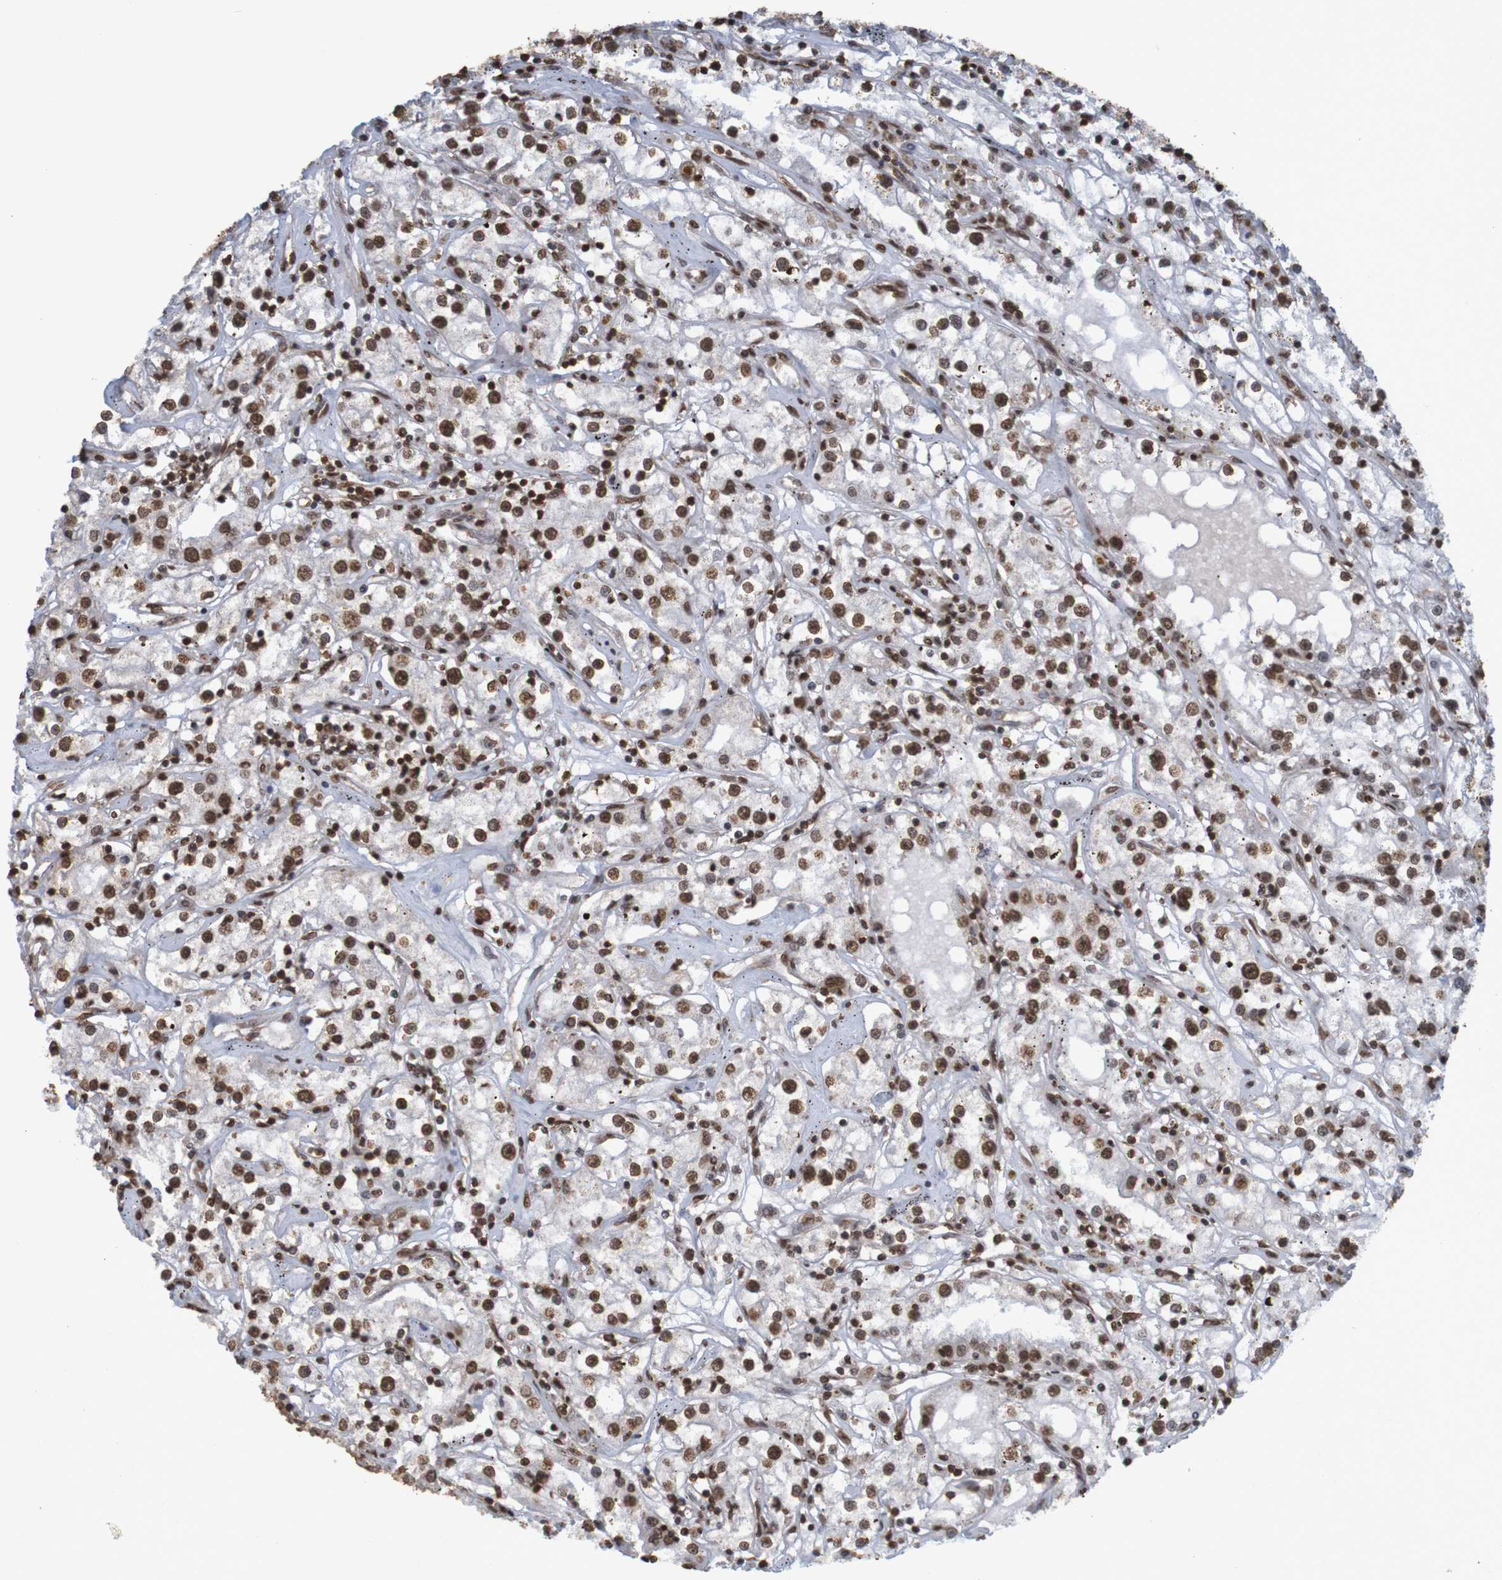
{"staining": {"intensity": "moderate", "quantity": ">75%", "location": "nuclear"}, "tissue": "renal cancer", "cell_type": "Tumor cells", "image_type": "cancer", "snomed": [{"axis": "morphology", "description": "Adenocarcinoma, NOS"}, {"axis": "topography", "description": "Kidney"}], "caption": "Renal adenocarcinoma stained with a protein marker displays moderate staining in tumor cells.", "gene": "GFI1", "patient": {"sex": "male", "age": 56}}